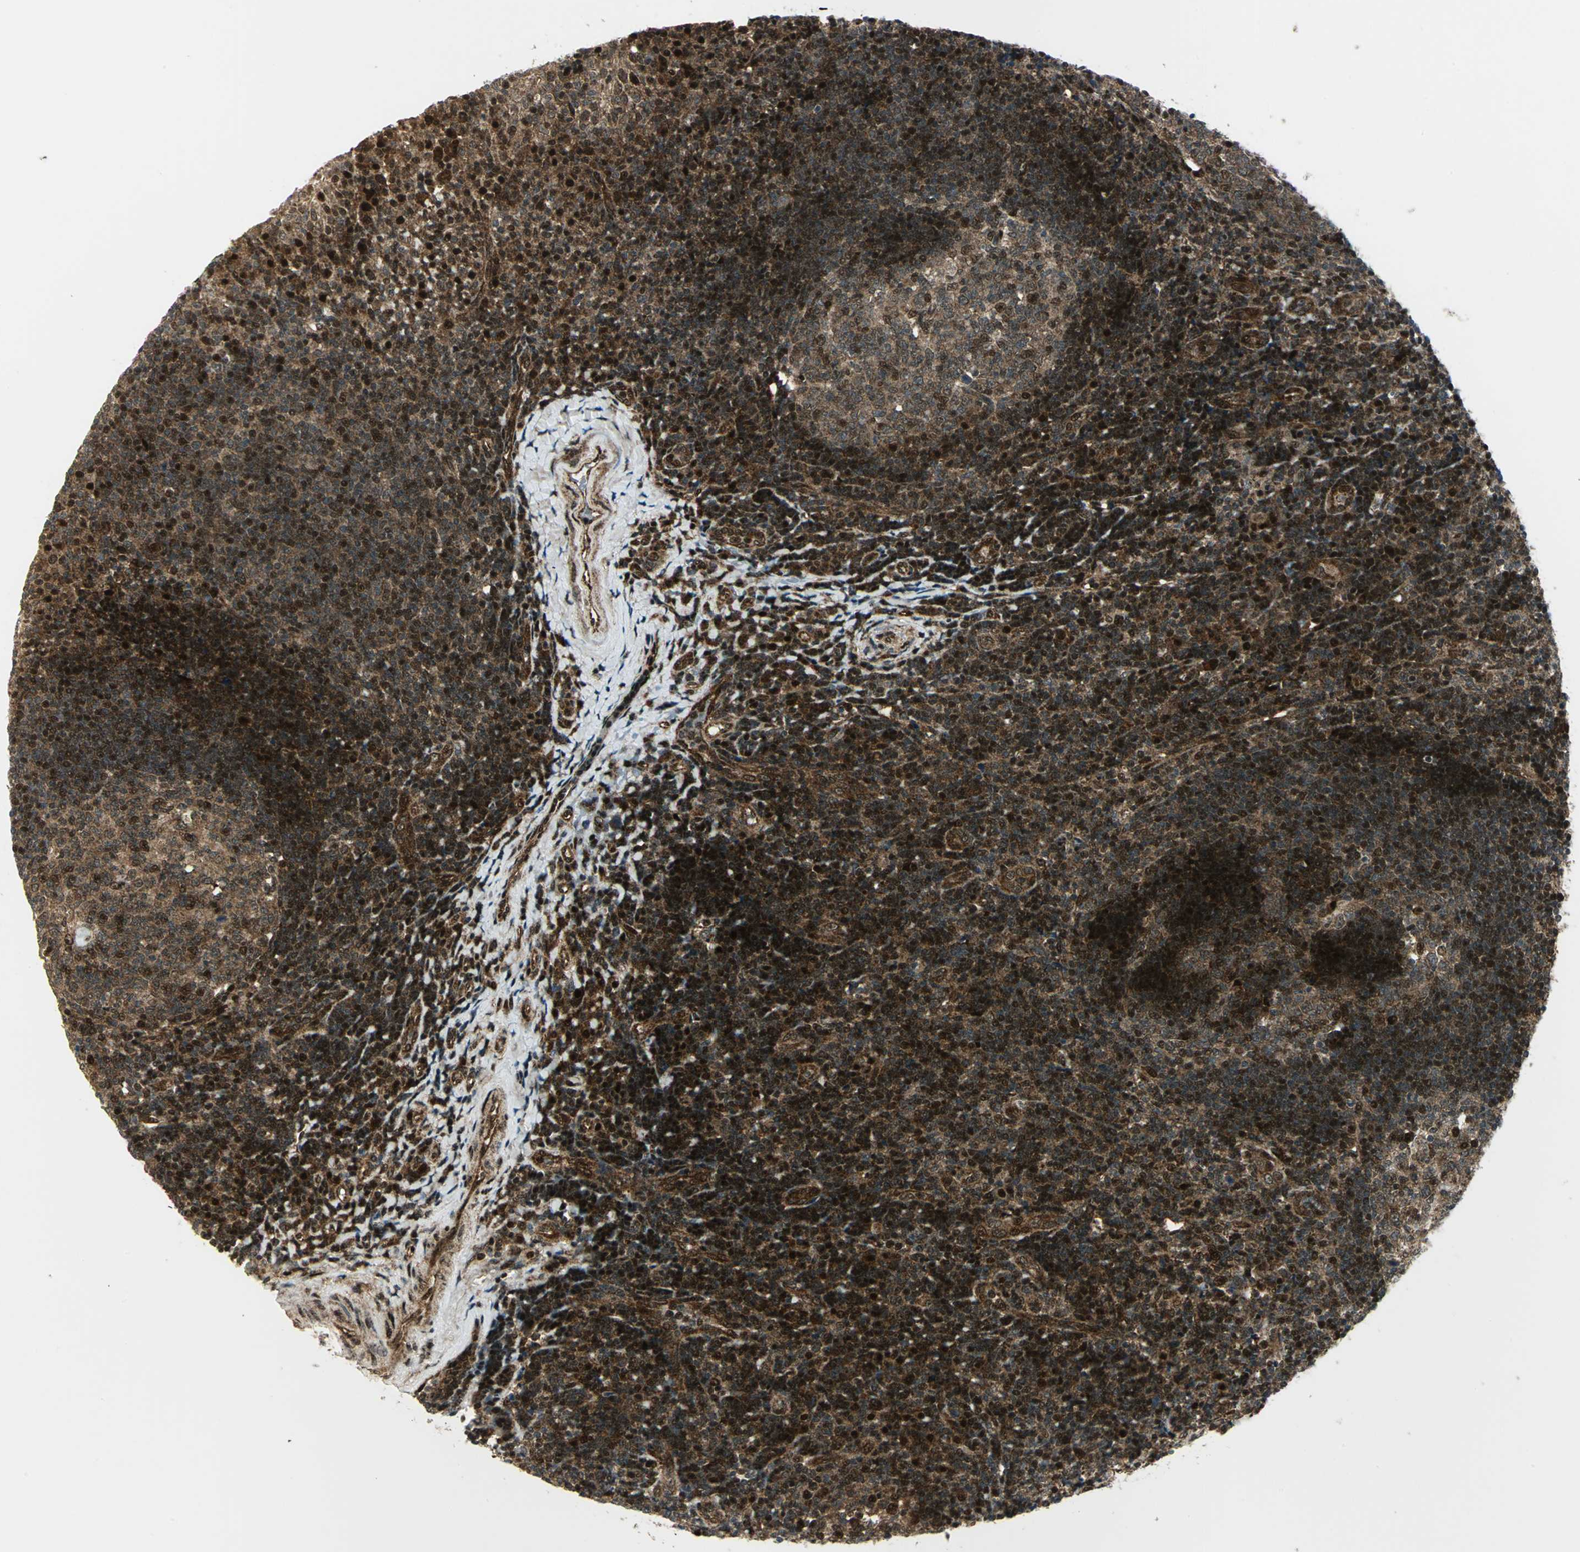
{"staining": {"intensity": "strong", "quantity": ">75%", "location": "cytoplasmic/membranous,nuclear"}, "tissue": "tonsil", "cell_type": "Germinal center cells", "image_type": "normal", "snomed": [{"axis": "morphology", "description": "Normal tissue, NOS"}, {"axis": "topography", "description": "Tonsil"}], "caption": "Protein expression analysis of benign human tonsil reveals strong cytoplasmic/membranous,nuclear positivity in approximately >75% of germinal center cells.", "gene": "COPS5", "patient": {"sex": "female", "age": 40}}